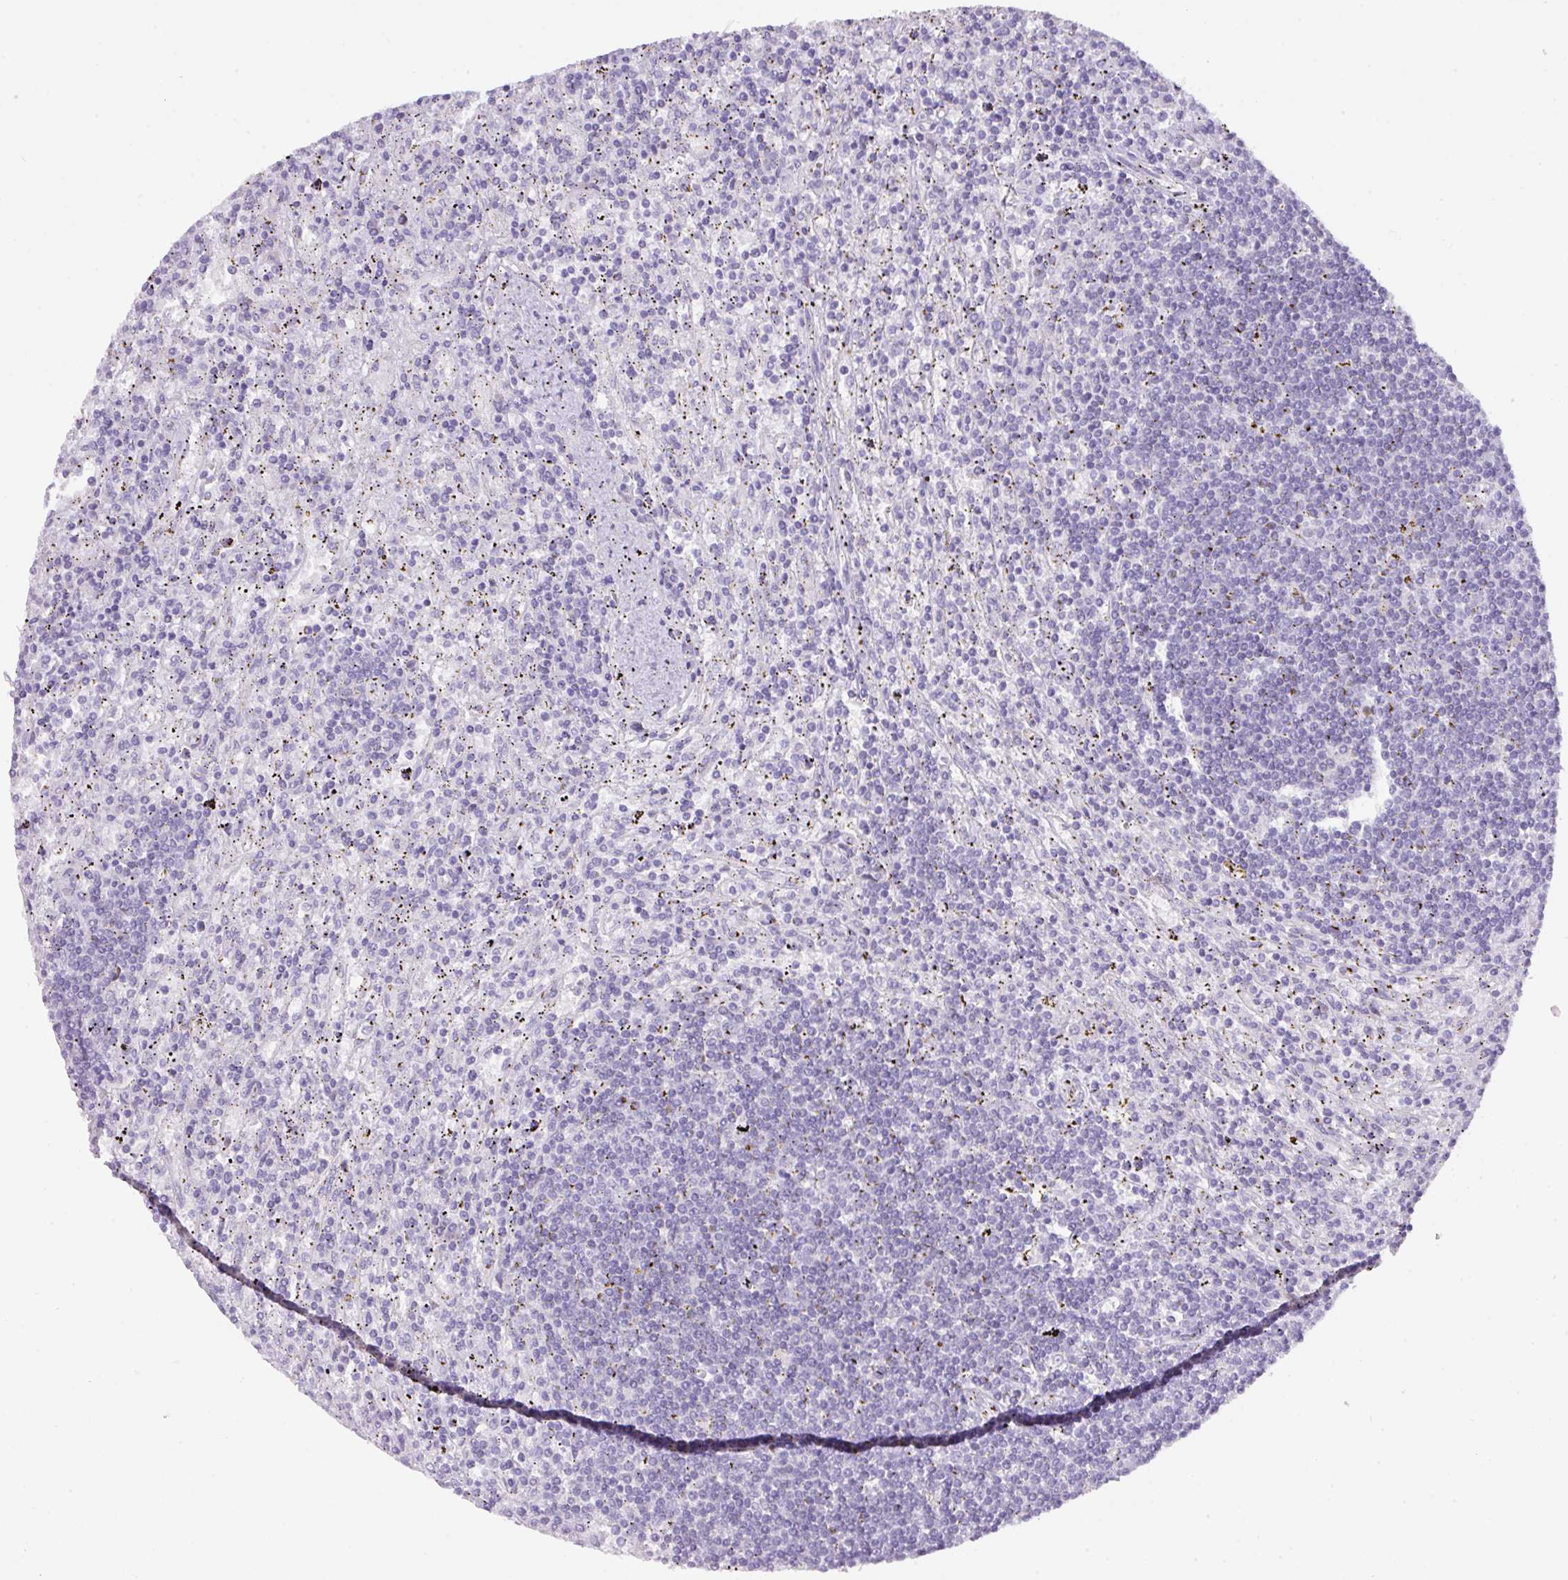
{"staining": {"intensity": "negative", "quantity": "none", "location": "none"}, "tissue": "lymphoma", "cell_type": "Tumor cells", "image_type": "cancer", "snomed": [{"axis": "morphology", "description": "Malignant lymphoma, non-Hodgkin's type, Low grade"}, {"axis": "topography", "description": "Spleen"}], "caption": "Immunohistochemical staining of human malignant lymphoma, non-Hodgkin's type (low-grade) reveals no significant staining in tumor cells.", "gene": "ANKRD13B", "patient": {"sex": "male", "age": 76}}